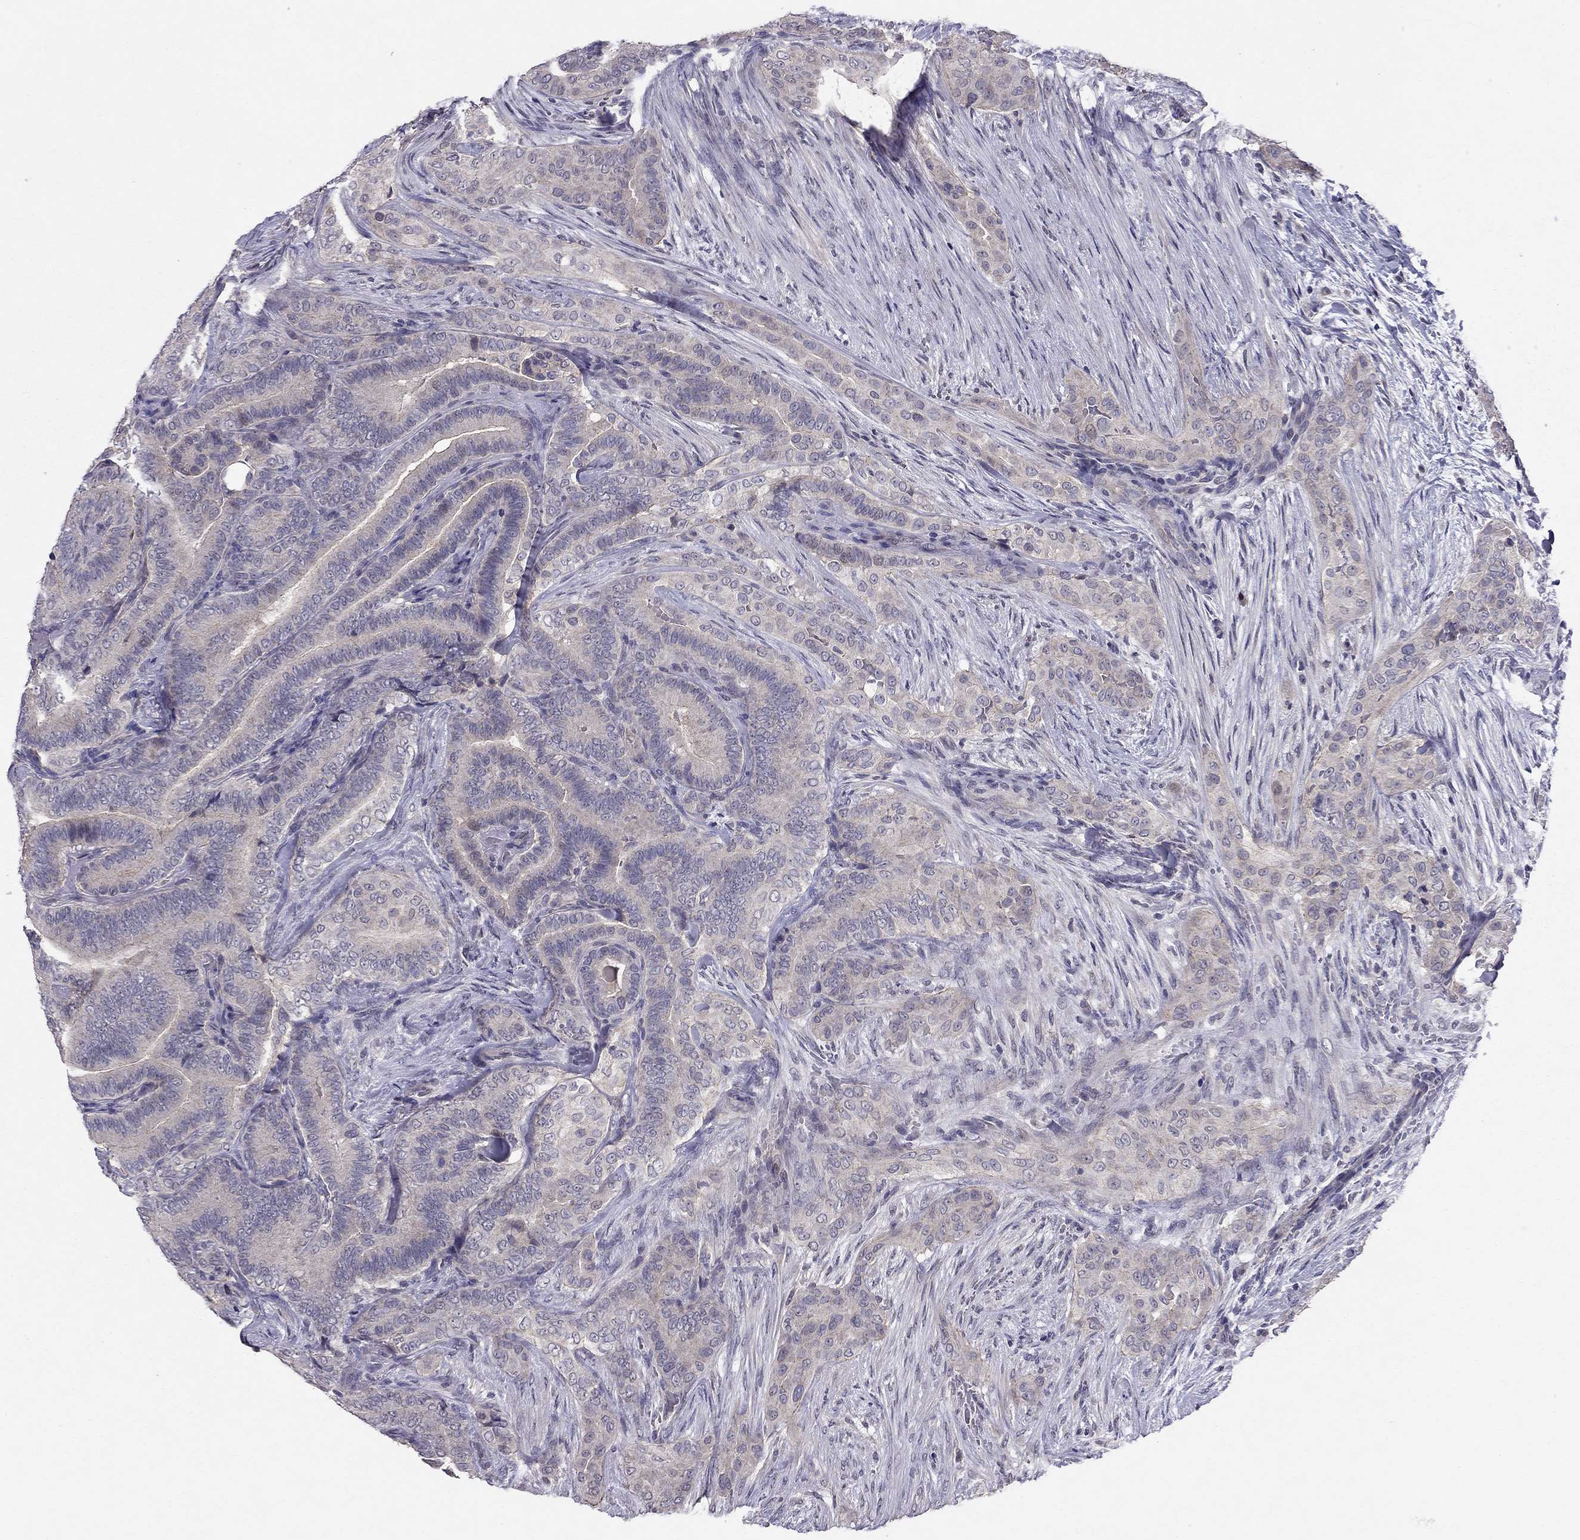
{"staining": {"intensity": "negative", "quantity": "none", "location": "none"}, "tissue": "thyroid cancer", "cell_type": "Tumor cells", "image_type": "cancer", "snomed": [{"axis": "morphology", "description": "Papillary adenocarcinoma, NOS"}, {"axis": "topography", "description": "Thyroid gland"}], "caption": "The histopathology image shows no significant positivity in tumor cells of papillary adenocarcinoma (thyroid).", "gene": "ESR2", "patient": {"sex": "male", "age": 61}}